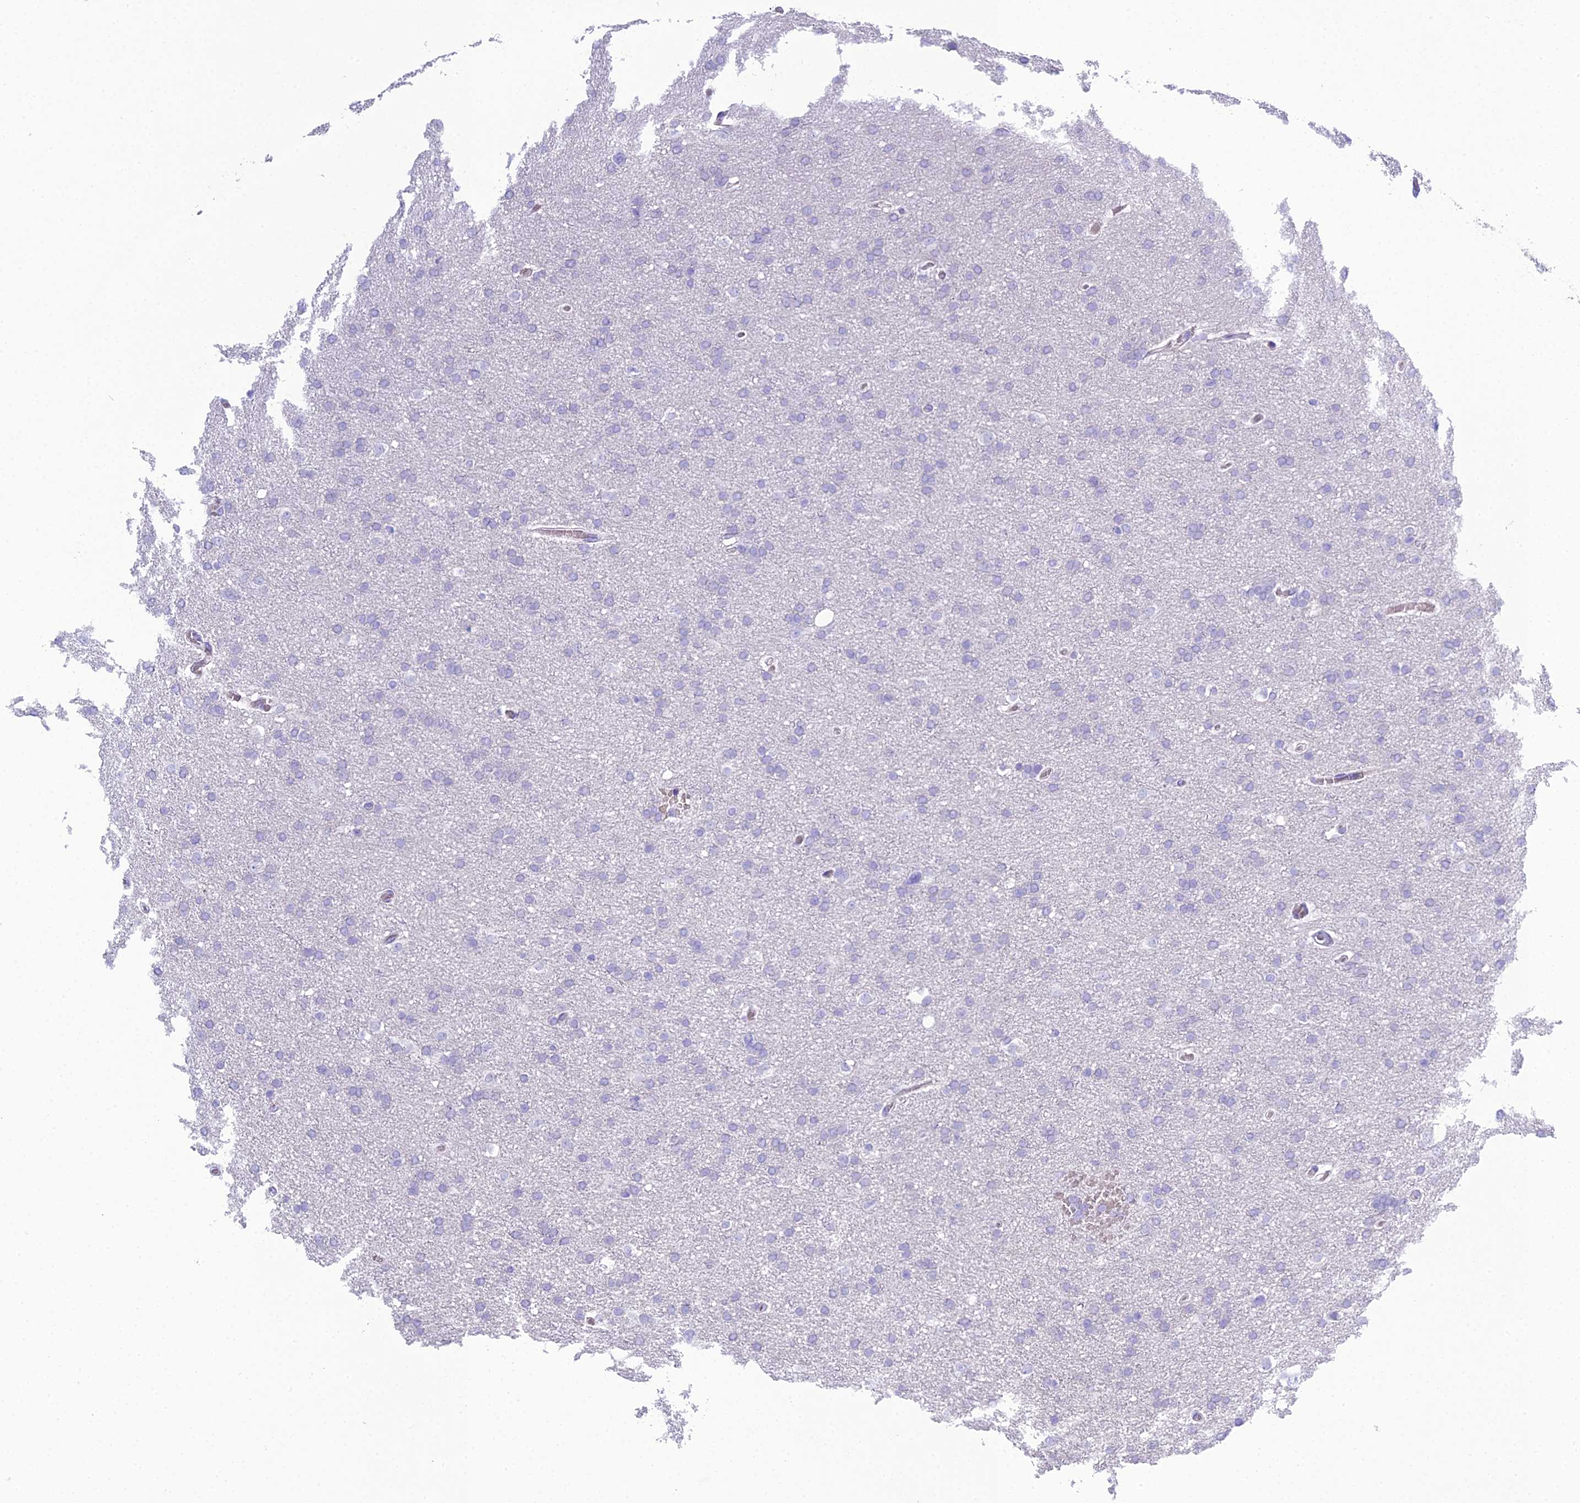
{"staining": {"intensity": "negative", "quantity": "none", "location": "none"}, "tissue": "glioma", "cell_type": "Tumor cells", "image_type": "cancer", "snomed": [{"axis": "morphology", "description": "Glioma, malignant, High grade"}, {"axis": "topography", "description": "Cerebral cortex"}], "caption": "There is no significant expression in tumor cells of high-grade glioma (malignant). (DAB (3,3'-diaminobenzidine) immunohistochemistry (IHC) visualized using brightfield microscopy, high magnification).", "gene": "OR1Q1", "patient": {"sex": "female", "age": 36}}